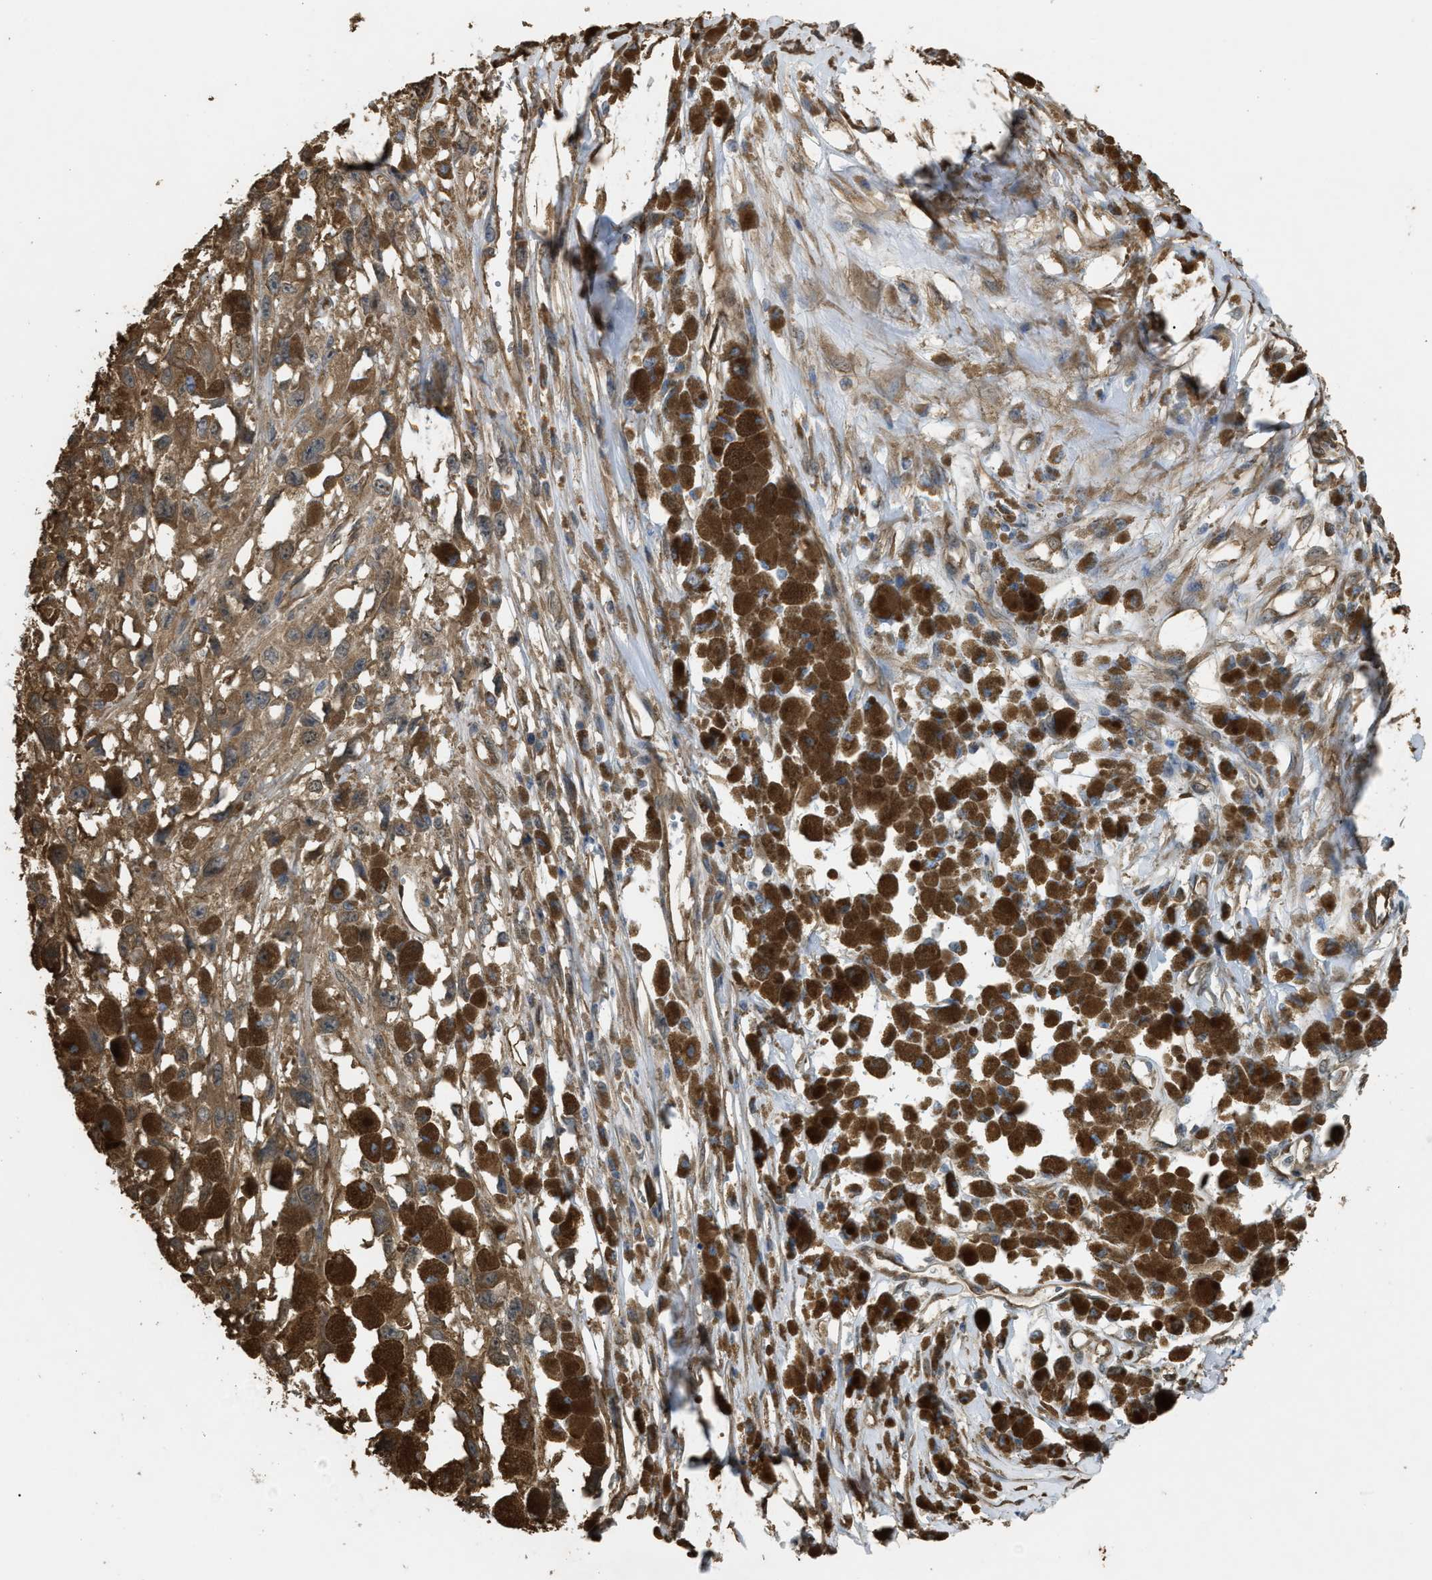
{"staining": {"intensity": "moderate", "quantity": ">75%", "location": "cytoplasmic/membranous"}, "tissue": "melanoma", "cell_type": "Tumor cells", "image_type": "cancer", "snomed": [{"axis": "morphology", "description": "Malignant melanoma, Metastatic site"}, {"axis": "topography", "description": "Lymph node"}], "caption": "Immunohistochemical staining of human melanoma displays moderate cytoplasmic/membranous protein positivity in approximately >75% of tumor cells.", "gene": "BAG3", "patient": {"sex": "male", "age": 59}}